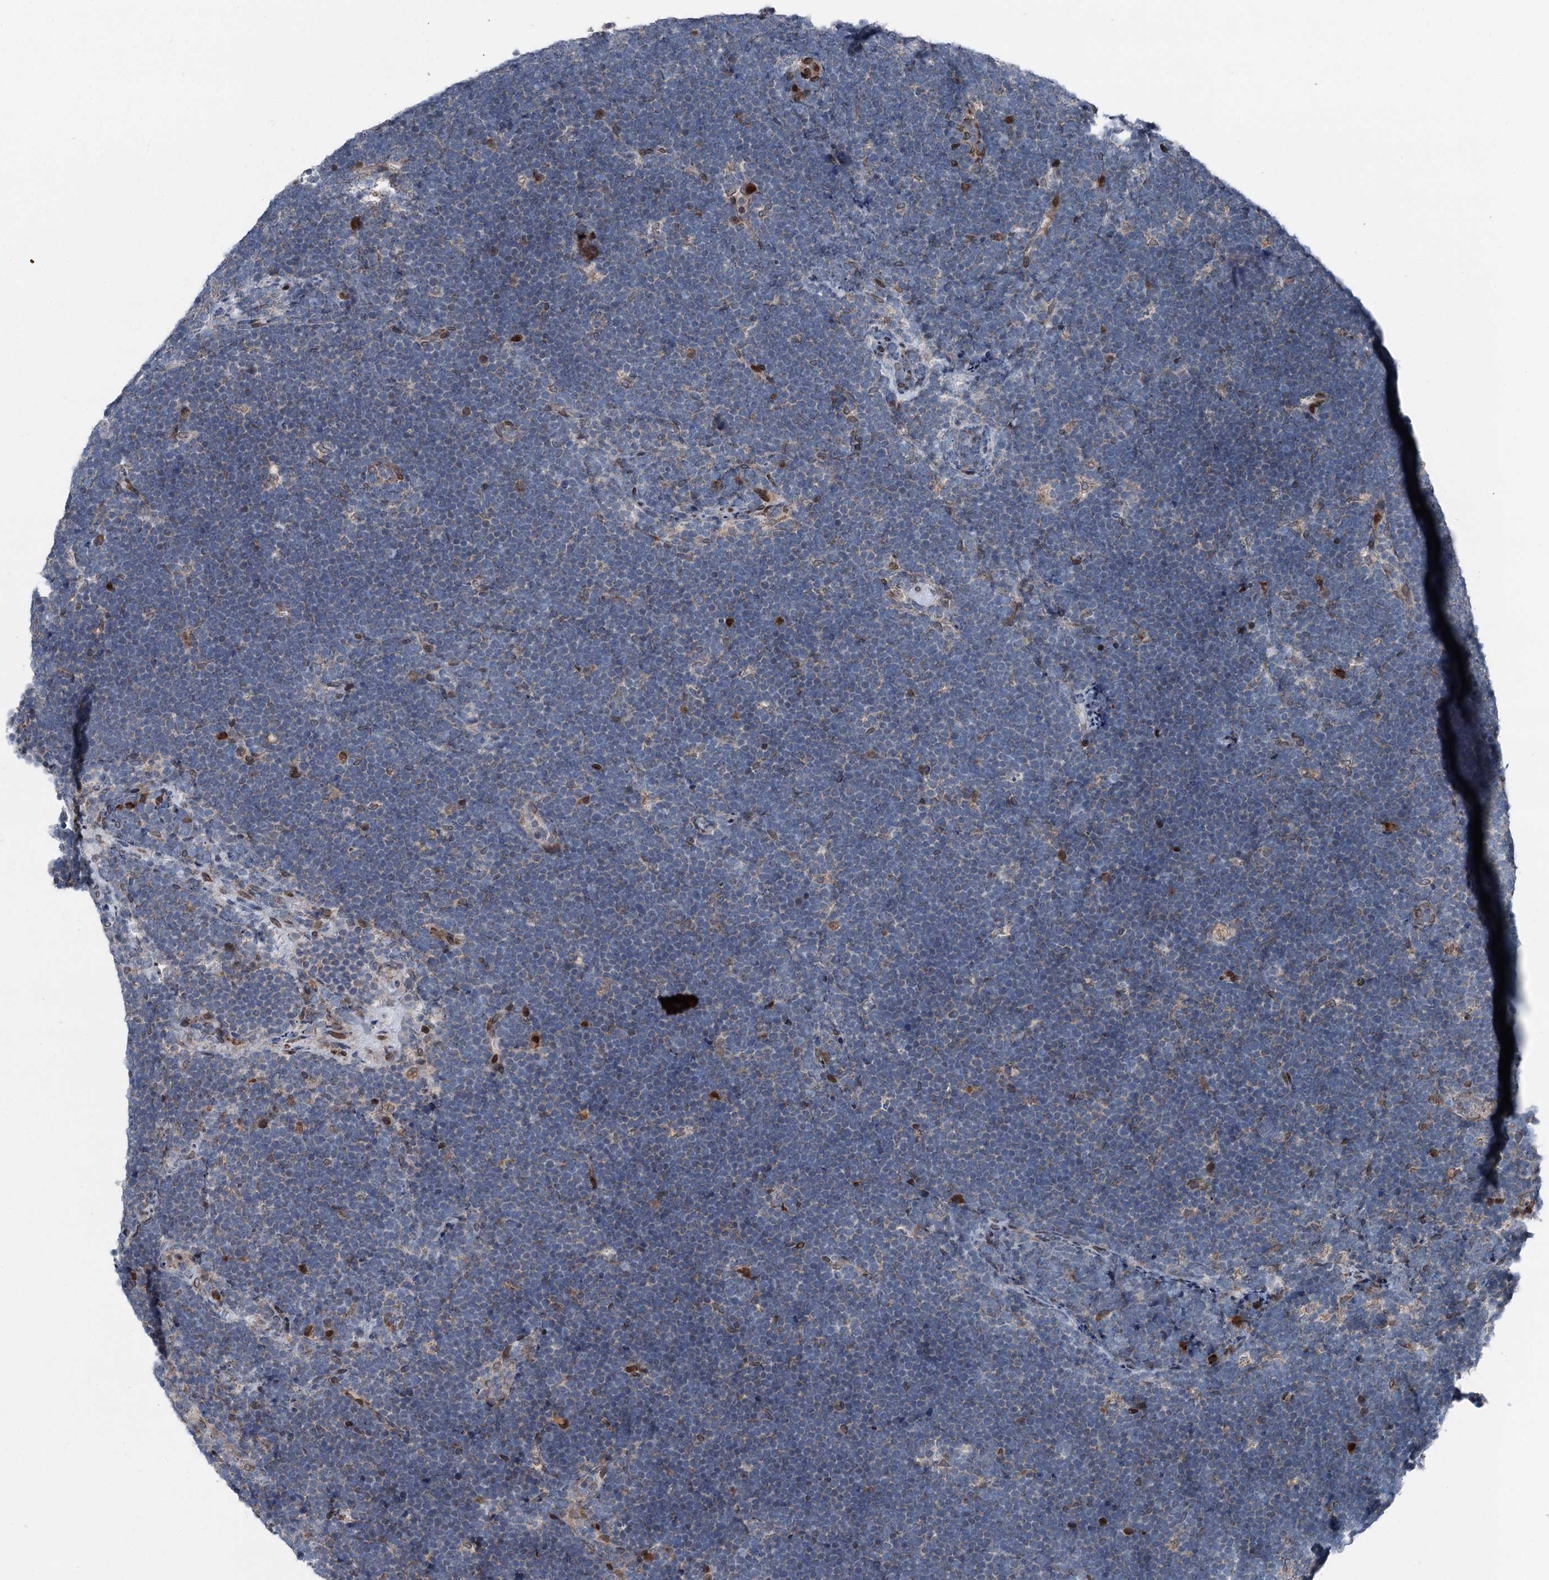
{"staining": {"intensity": "negative", "quantity": "none", "location": "none"}, "tissue": "lymphoma", "cell_type": "Tumor cells", "image_type": "cancer", "snomed": [{"axis": "morphology", "description": "Malignant lymphoma, non-Hodgkin's type, High grade"}, {"axis": "topography", "description": "Lymph node"}], "caption": "Tumor cells show no significant protein staining in lymphoma.", "gene": "MRPL14", "patient": {"sex": "male", "age": 13}}